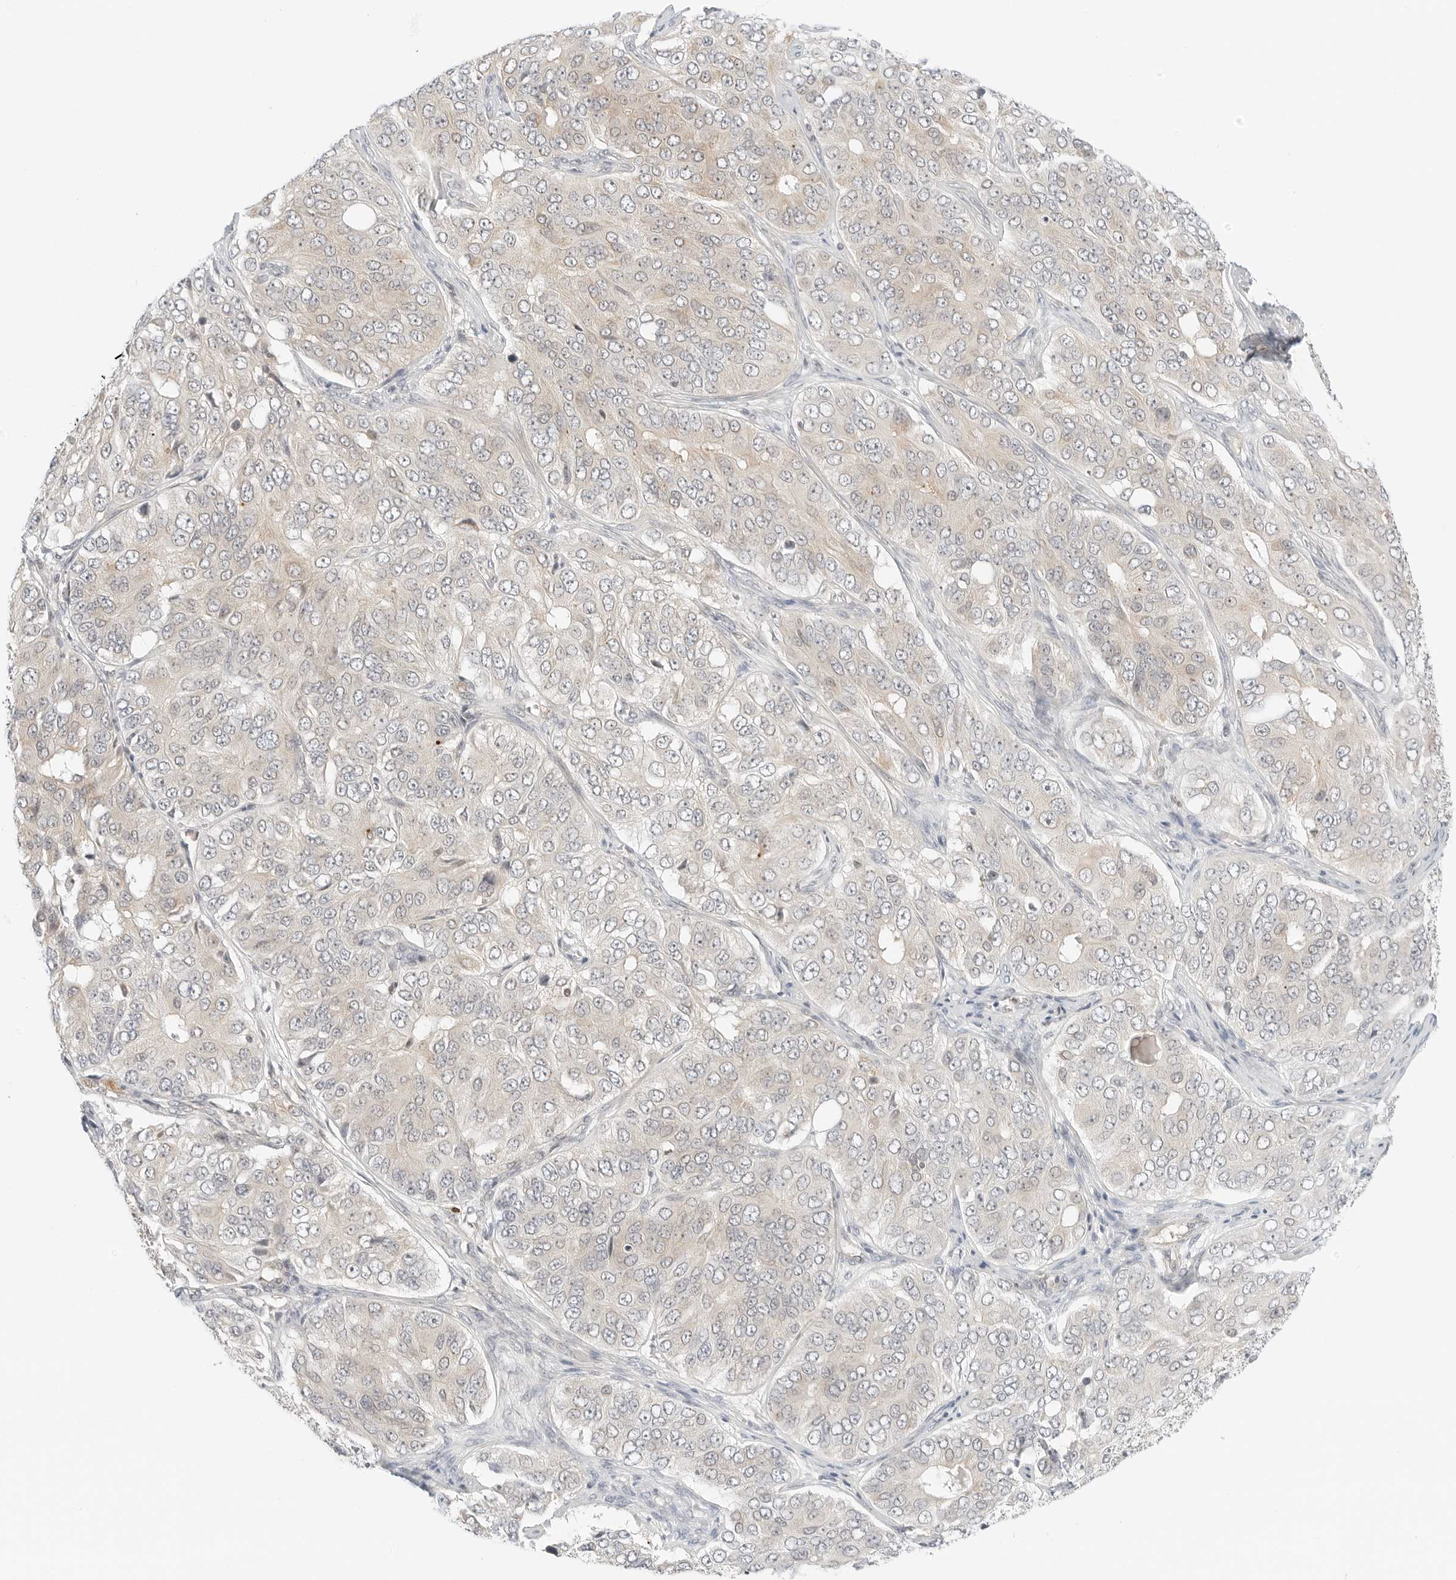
{"staining": {"intensity": "weak", "quantity": "<25%", "location": "cytoplasmic/membranous"}, "tissue": "ovarian cancer", "cell_type": "Tumor cells", "image_type": "cancer", "snomed": [{"axis": "morphology", "description": "Carcinoma, endometroid"}, {"axis": "topography", "description": "Ovary"}], "caption": "The image shows no staining of tumor cells in endometroid carcinoma (ovarian).", "gene": "IQCC", "patient": {"sex": "female", "age": 51}}